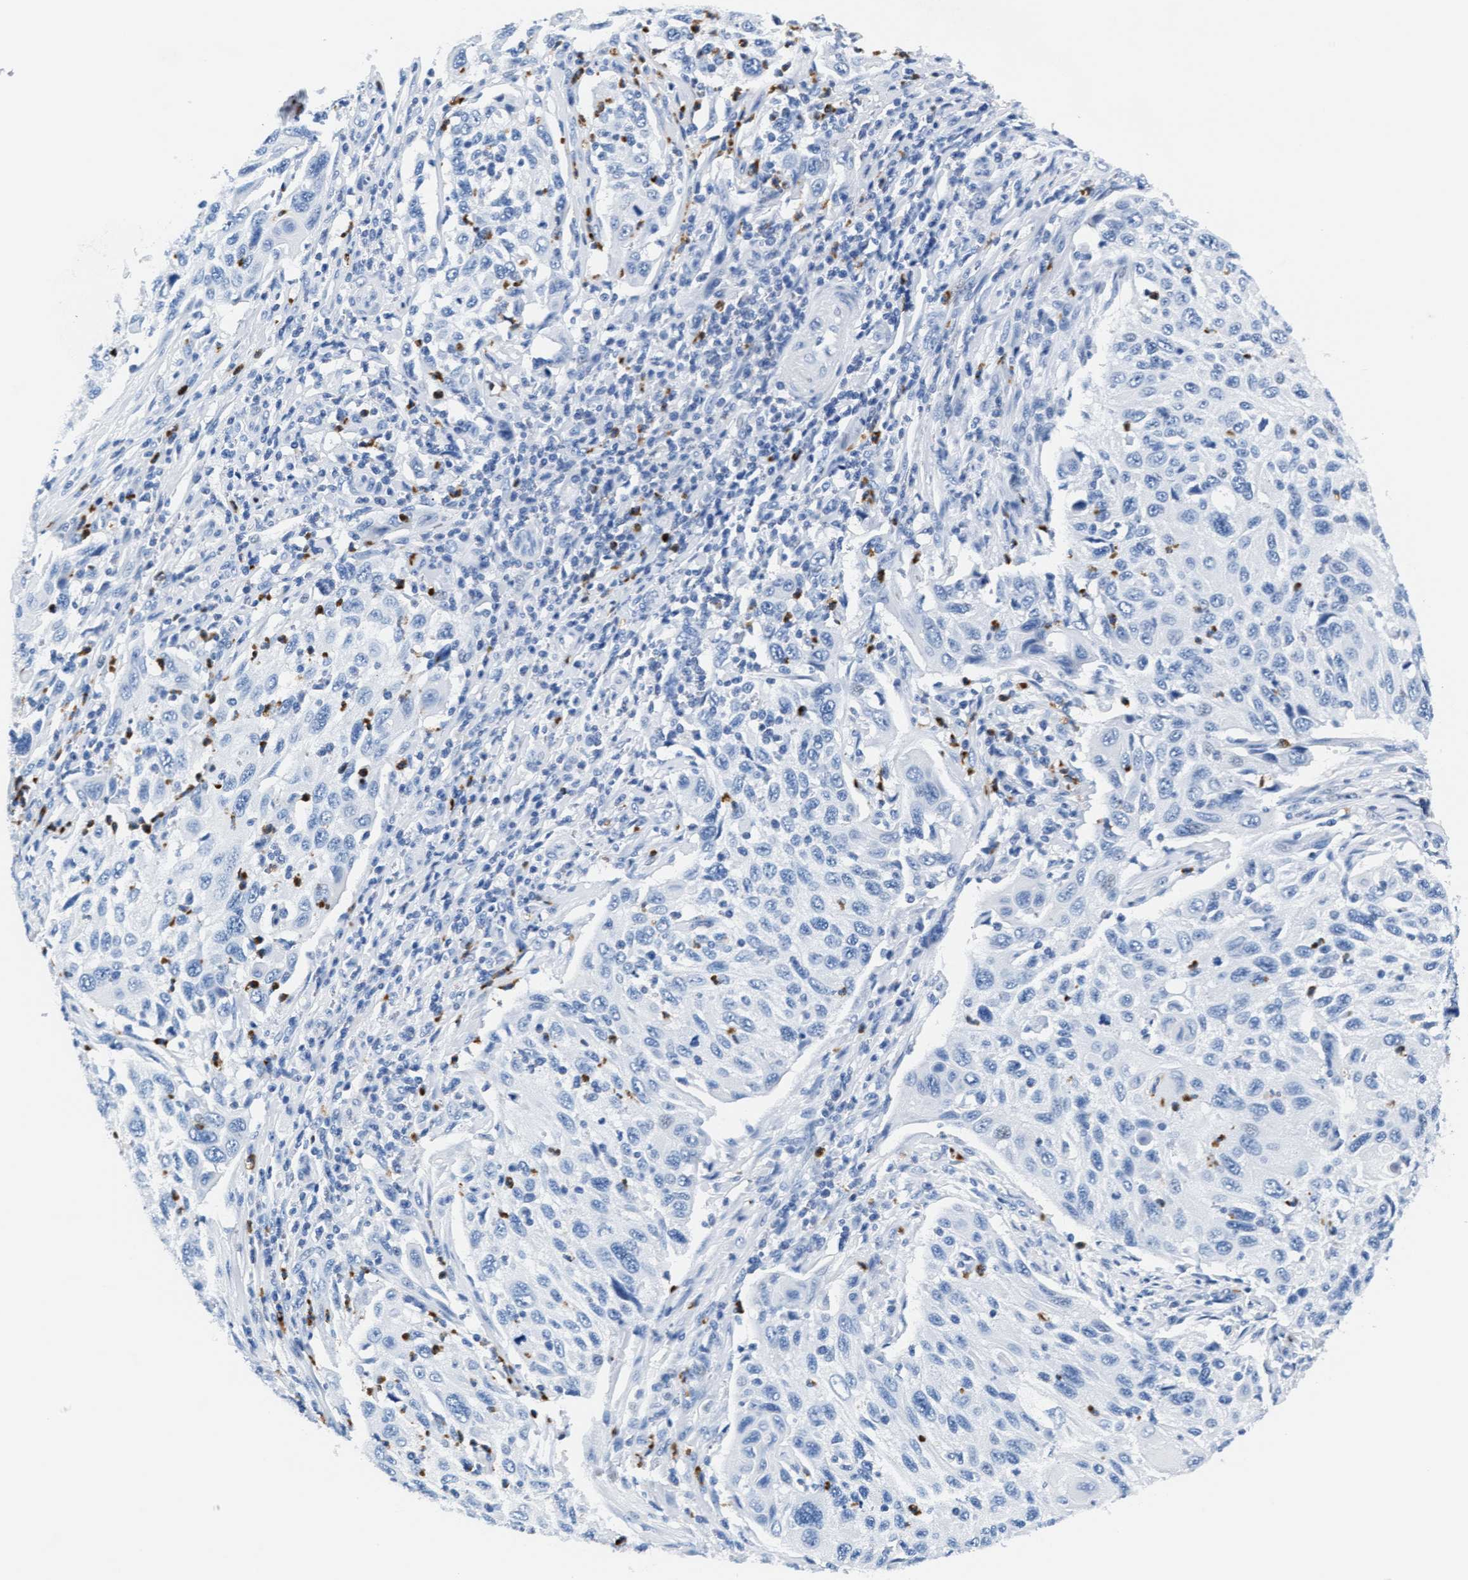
{"staining": {"intensity": "negative", "quantity": "none", "location": "none"}, "tissue": "cervical cancer", "cell_type": "Tumor cells", "image_type": "cancer", "snomed": [{"axis": "morphology", "description": "Squamous cell carcinoma, NOS"}, {"axis": "topography", "description": "Cervix"}], "caption": "DAB (3,3'-diaminobenzidine) immunohistochemical staining of cervical cancer (squamous cell carcinoma) exhibits no significant staining in tumor cells.", "gene": "MMP8", "patient": {"sex": "female", "age": 70}}